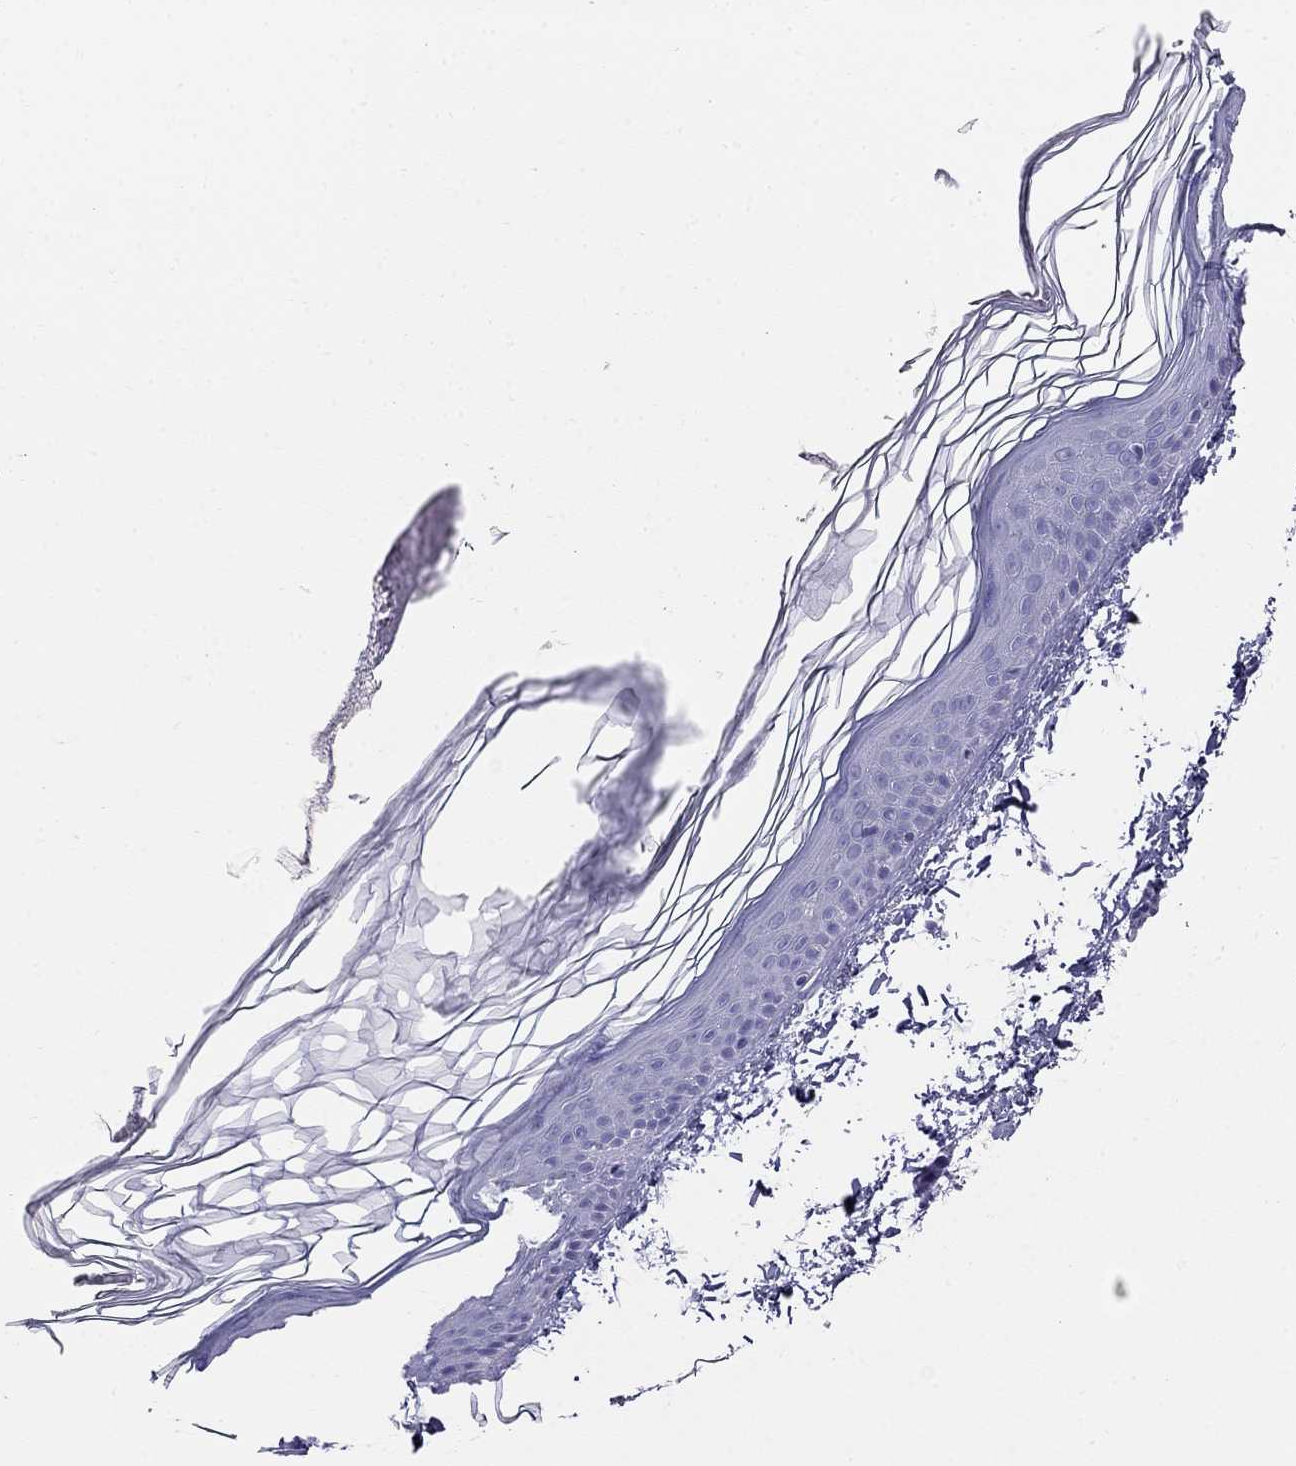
{"staining": {"intensity": "negative", "quantity": "none", "location": "none"}, "tissue": "skin", "cell_type": "Fibroblasts", "image_type": "normal", "snomed": [{"axis": "morphology", "description": "Normal tissue, NOS"}, {"axis": "topography", "description": "Skin"}], "caption": "DAB immunohistochemical staining of normal human skin reveals no significant positivity in fibroblasts.", "gene": "PPP1R36", "patient": {"sex": "female", "age": 62}}